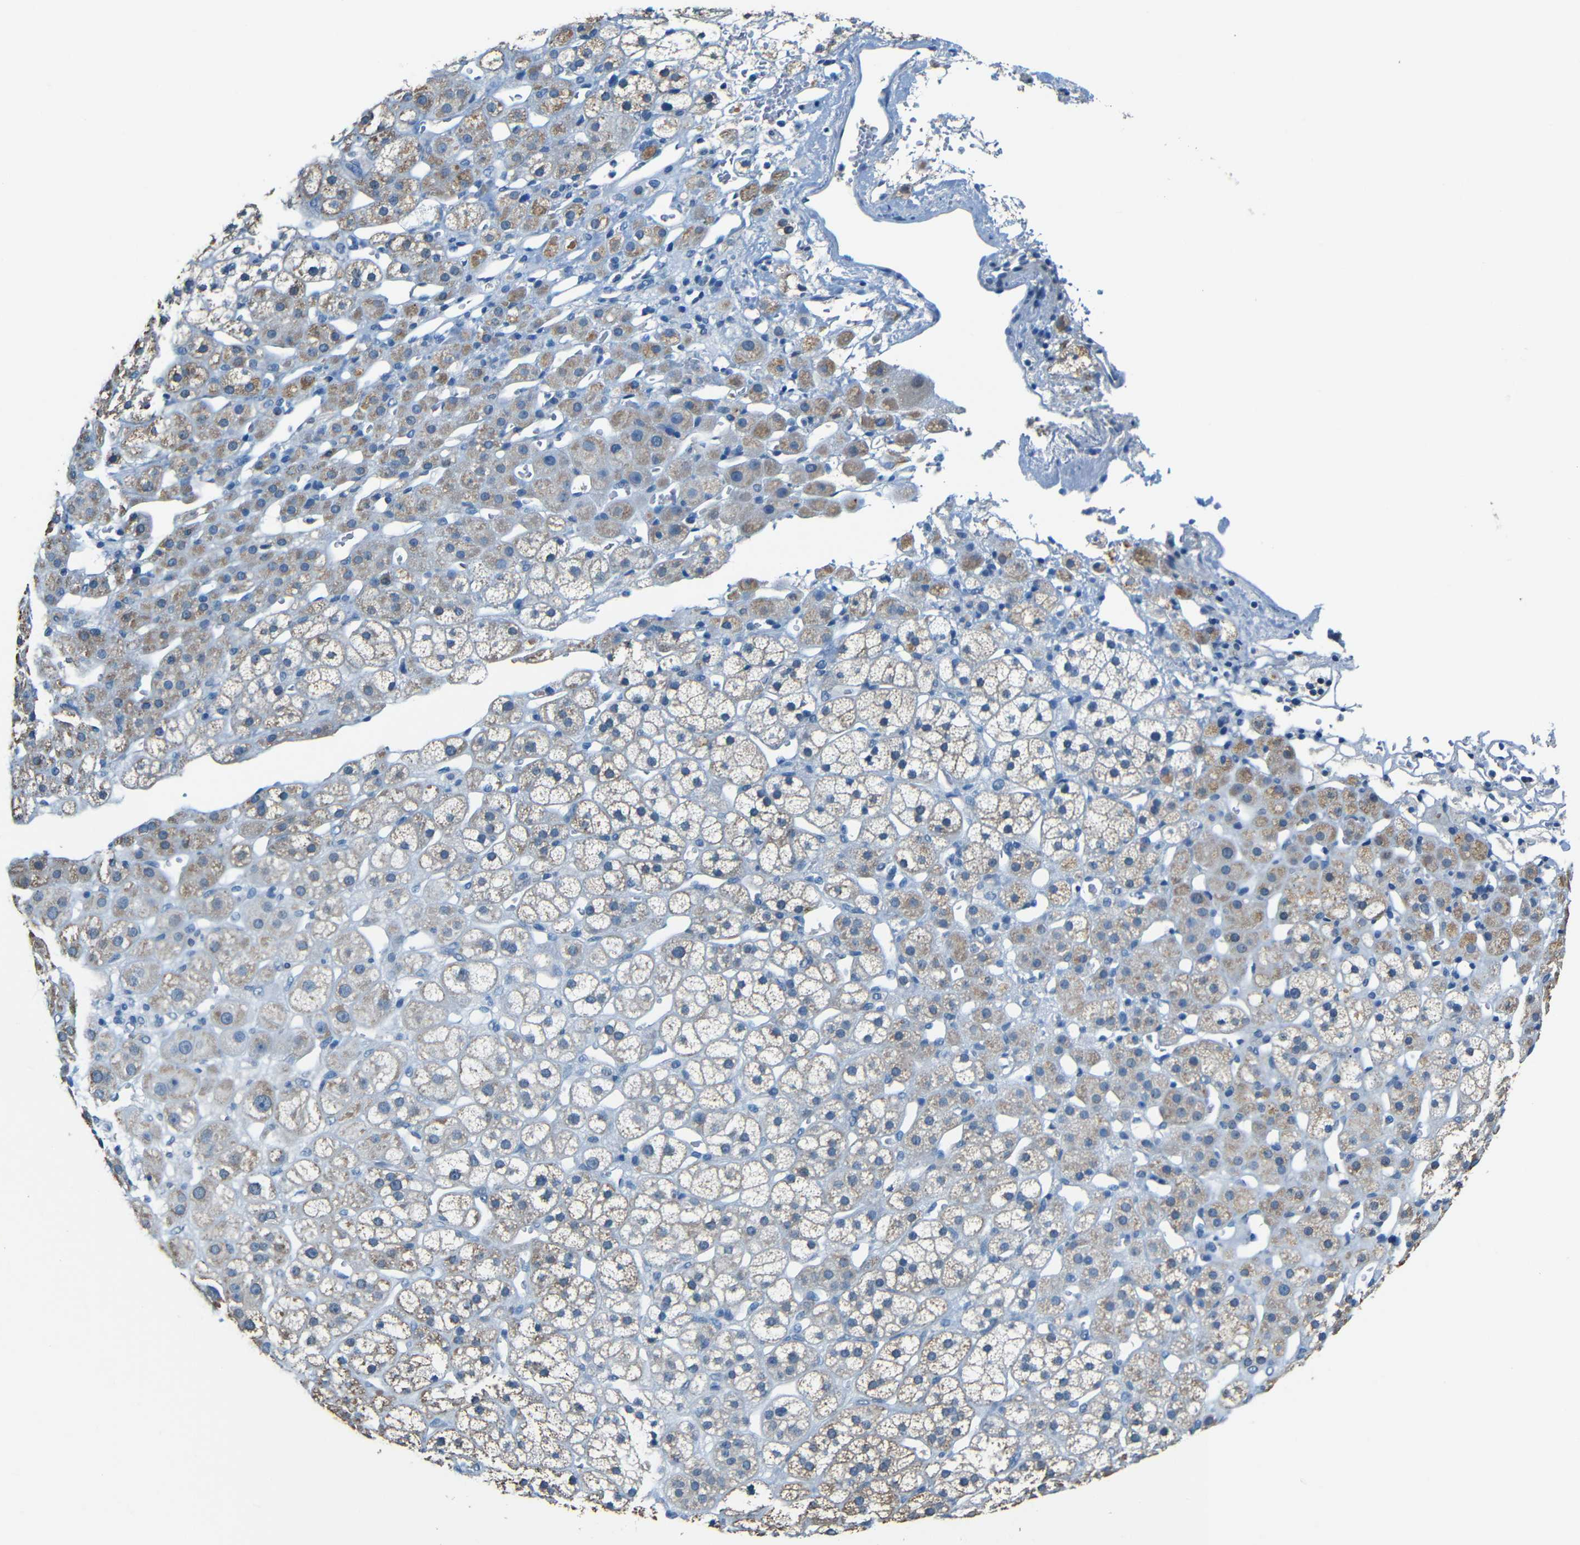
{"staining": {"intensity": "moderate", "quantity": ">75%", "location": "cytoplasmic/membranous"}, "tissue": "adrenal gland", "cell_type": "Glandular cells", "image_type": "normal", "snomed": [{"axis": "morphology", "description": "Normal tissue, NOS"}, {"axis": "topography", "description": "Adrenal gland"}], "caption": "Moderate cytoplasmic/membranous staining for a protein is present in about >75% of glandular cells of benign adrenal gland using IHC.", "gene": "ZMAT1", "patient": {"sex": "male", "age": 56}}